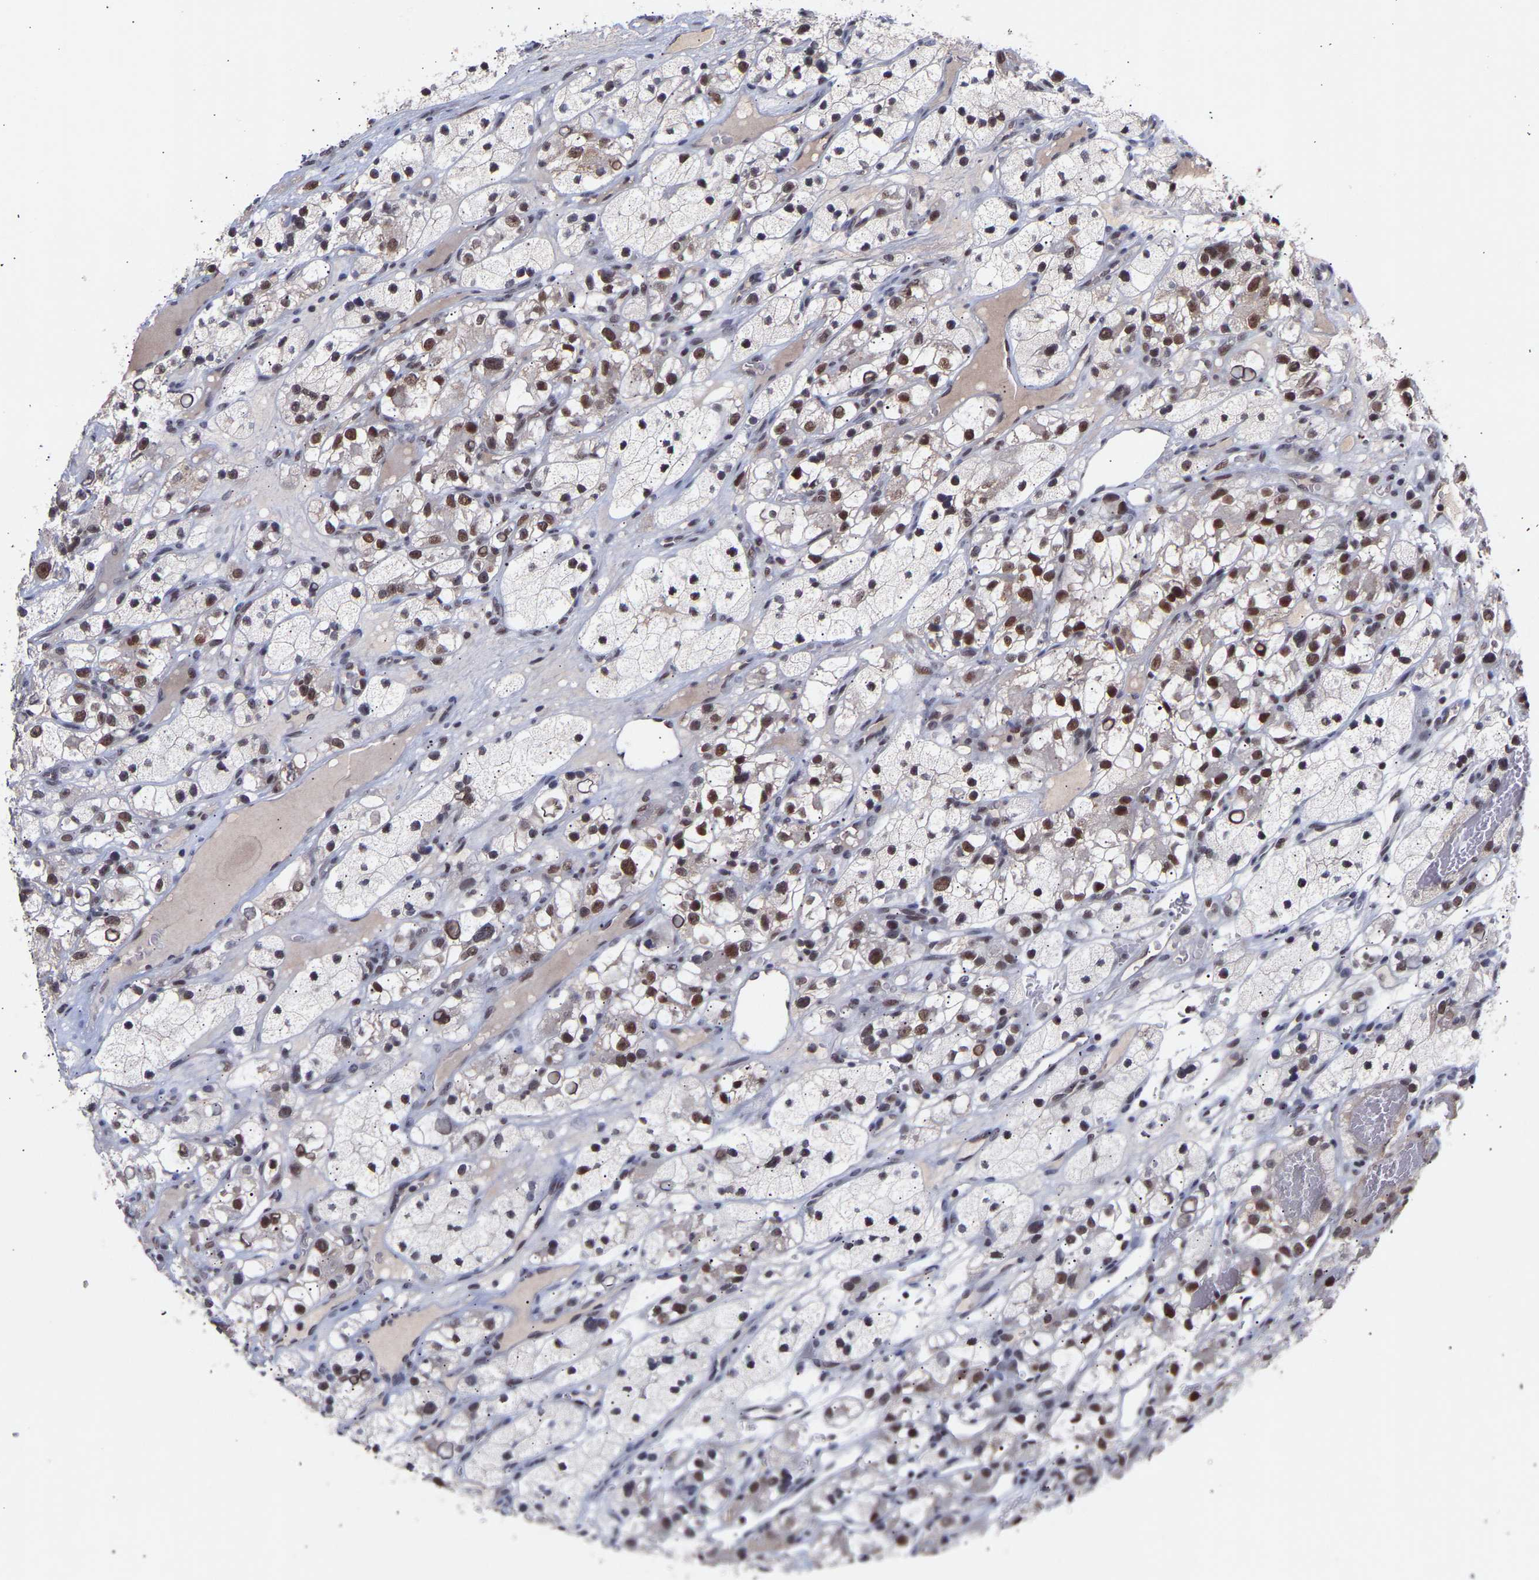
{"staining": {"intensity": "strong", "quantity": "<25%", "location": "nuclear"}, "tissue": "renal cancer", "cell_type": "Tumor cells", "image_type": "cancer", "snomed": [{"axis": "morphology", "description": "Adenocarcinoma, NOS"}, {"axis": "topography", "description": "Kidney"}], "caption": "An image showing strong nuclear staining in about <25% of tumor cells in adenocarcinoma (renal), as visualized by brown immunohistochemical staining.", "gene": "RBM15", "patient": {"sex": "female", "age": 57}}